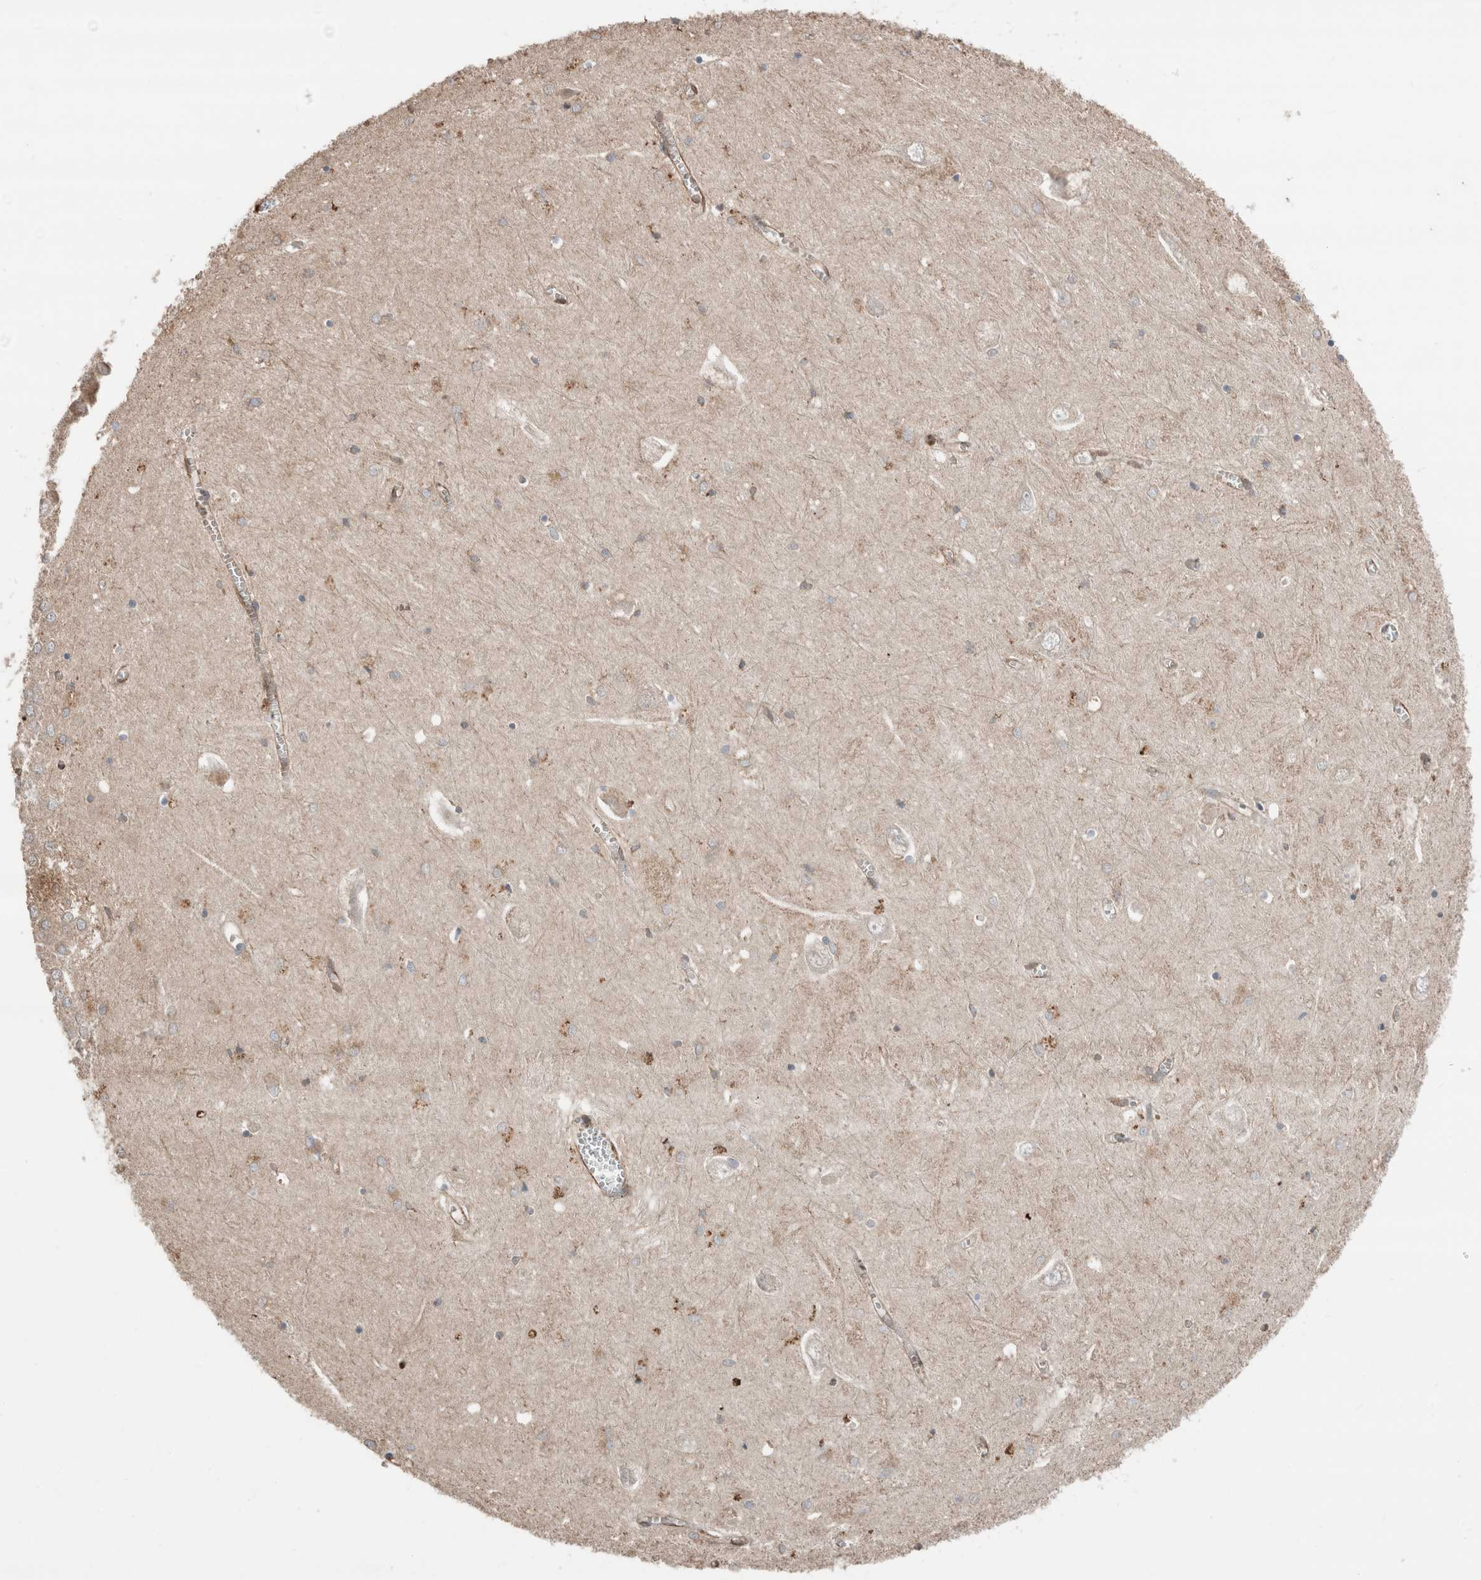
{"staining": {"intensity": "moderate", "quantity": "<25%", "location": "cytoplasmic/membranous"}, "tissue": "hippocampus", "cell_type": "Glial cells", "image_type": "normal", "snomed": [{"axis": "morphology", "description": "Normal tissue, NOS"}, {"axis": "topography", "description": "Hippocampus"}], "caption": "This is an image of IHC staining of normal hippocampus, which shows moderate expression in the cytoplasmic/membranous of glial cells.", "gene": "ERAP2", "patient": {"sex": "male", "age": 70}}